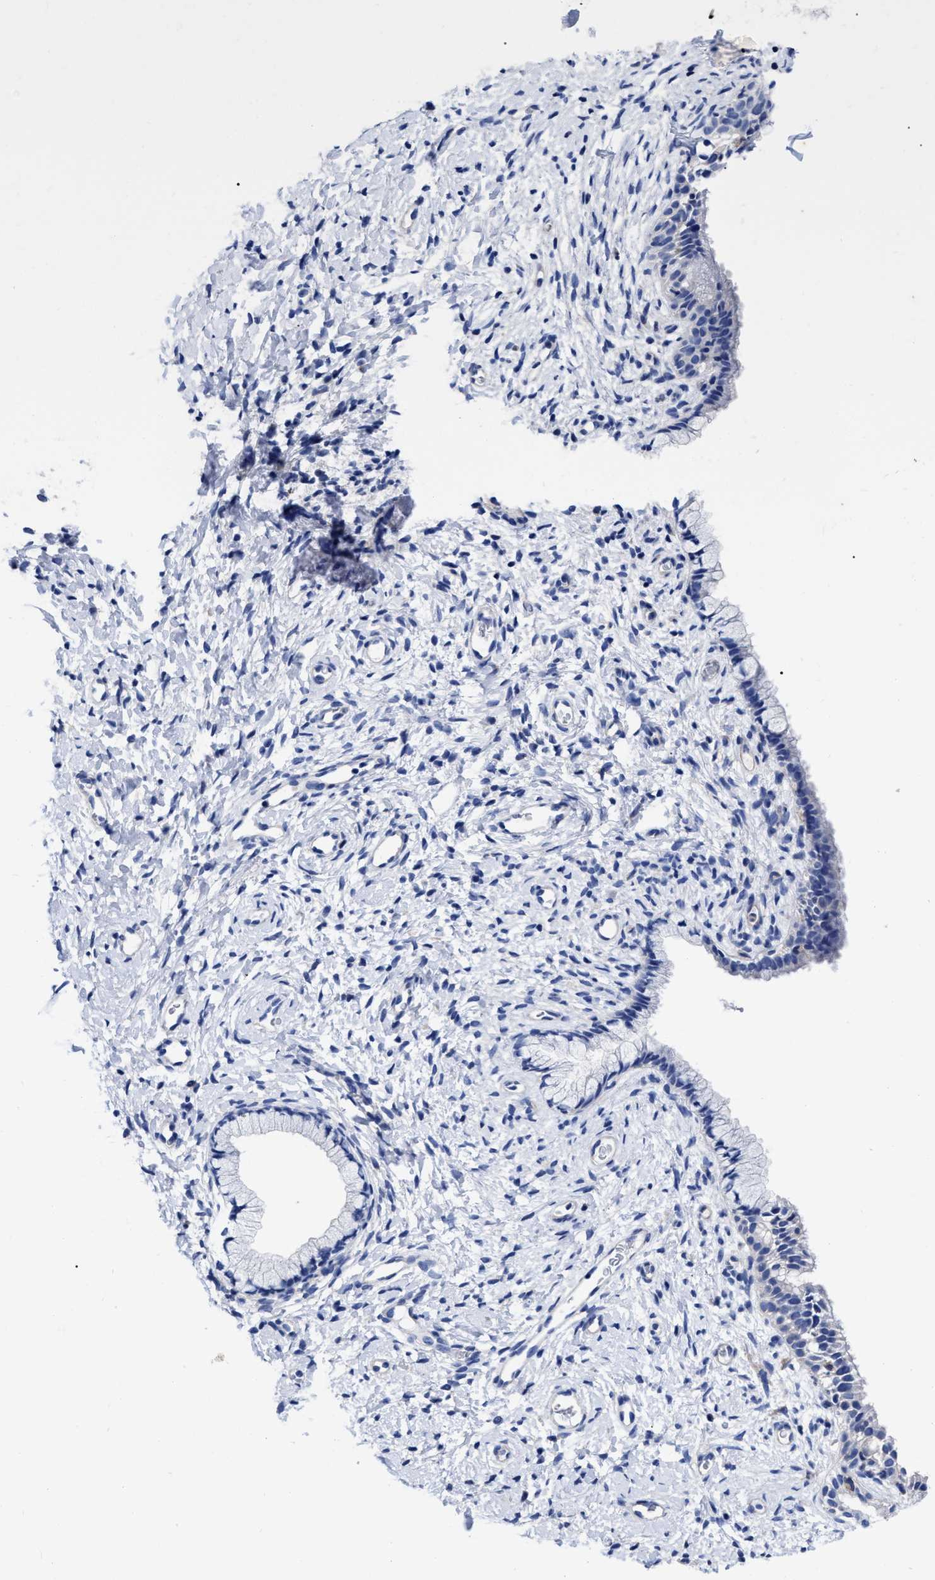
{"staining": {"intensity": "negative", "quantity": "none", "location": "none"}, "tissue": "cervix", "cell_type": "Glandular cells", "image_type": "normal", "snomed": [{"axis": "morphology", "description": "Normal tissue, NOS"}, {"axis": "topography", "description": "Cervix"}], "caption": "A high-resolution histopathology image shows immunohistochemistry staining of benign cervix, which displays no significant expression in glandular cells.", "gene": "IRAG2", "patient": {"sex": "female", "age": 72}}